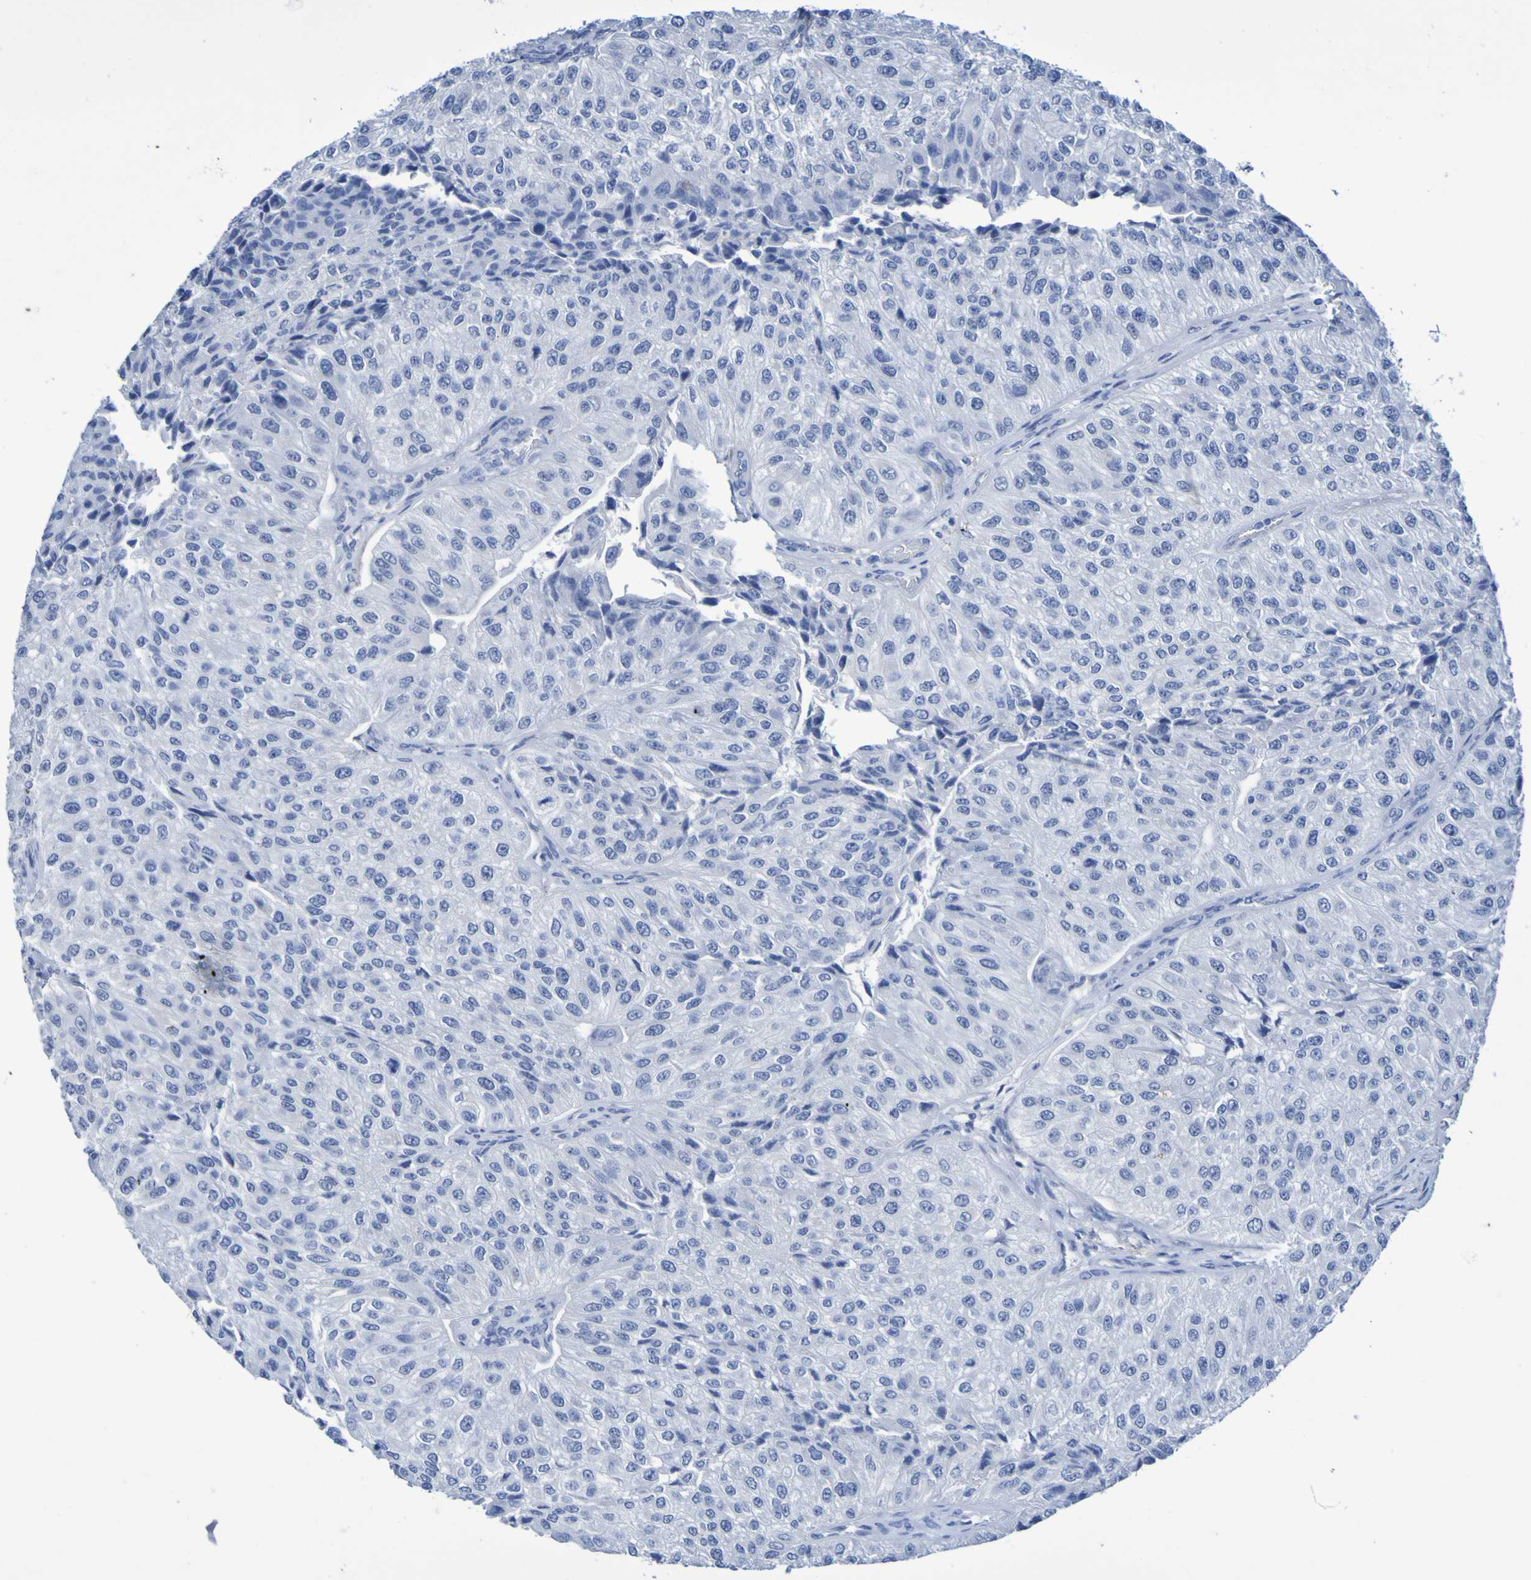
{"staining": {"intensity": "negative", "quantity": "none", "location": "none"}, "tissue": "urothelial cancer", "cell_type": "Tumor cells", "image_type": "cancer", "snomed": [{"axis": "morphology", "description": "Urothelial carcinoma, High grade"}, {"axis": "topography", "description": "Kidney"}, {"axis": "topography", "description": "Urinary bladder"}], "caption": "Immunohistochemical staining of human urothelial cancer demonstrates no significant expression in tumor cells.", "gene": "SGCB", "patient": {"sex": "male", "age": 77}}